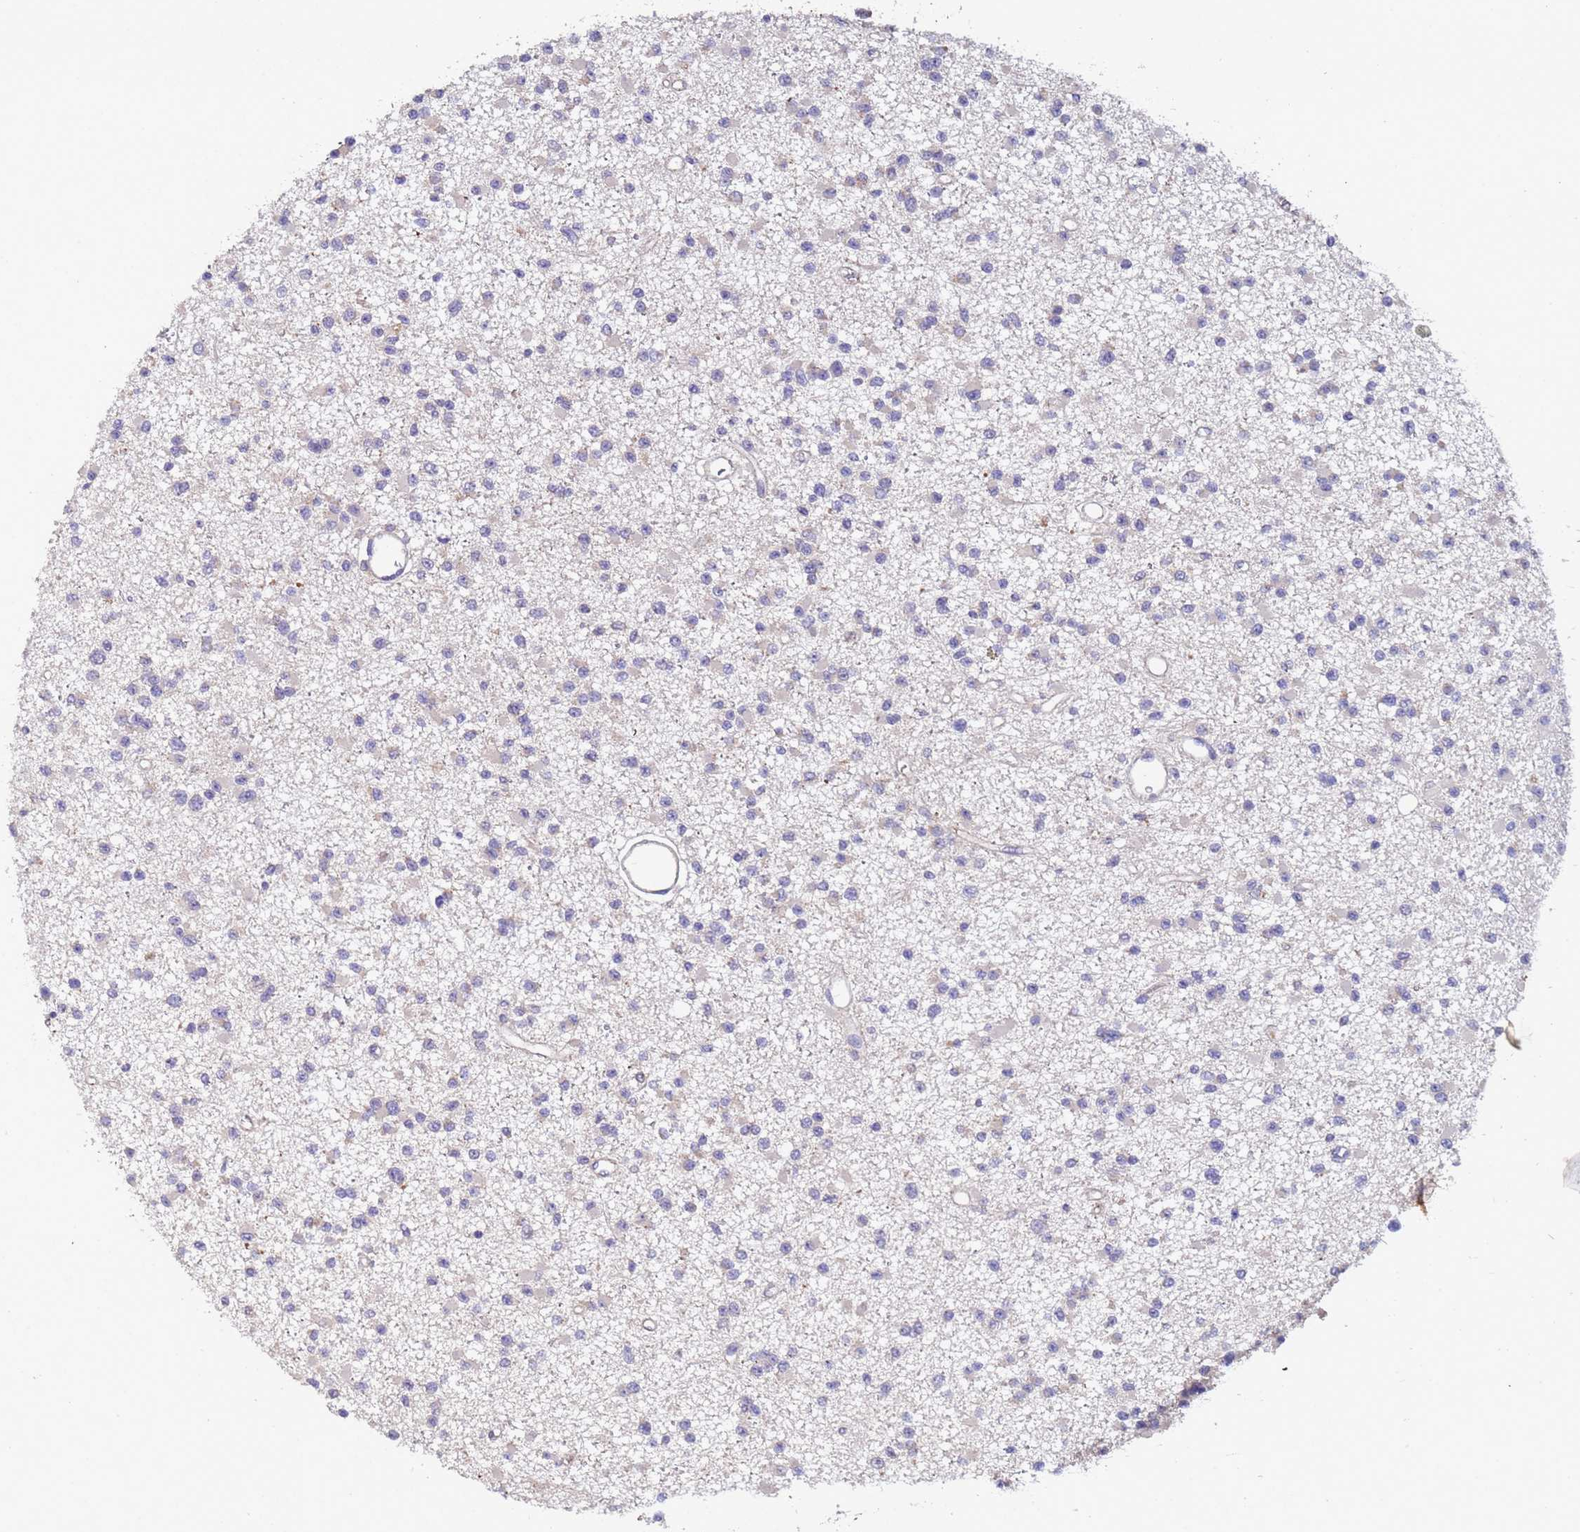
{"staining": {"intensity": "negative", "quantity": "none", "location": "none"}, "tissue": "glioma", "cell_type": "Tumor cells", "image_type": "cancer", "snomed": [{"axis": "morphology", "description": "Glioma, malignant, Low grade"}, {"axis": "topography", "description": "Brain"}], "caption": "Tumor cells show no significant positivity in glioma. (DAB (3,3'-diaminobenzidine) immunohistochemistry (IHC), high magnification).", "gene": "ZNF248", "patient": {"sex": "female", "age": 22}}